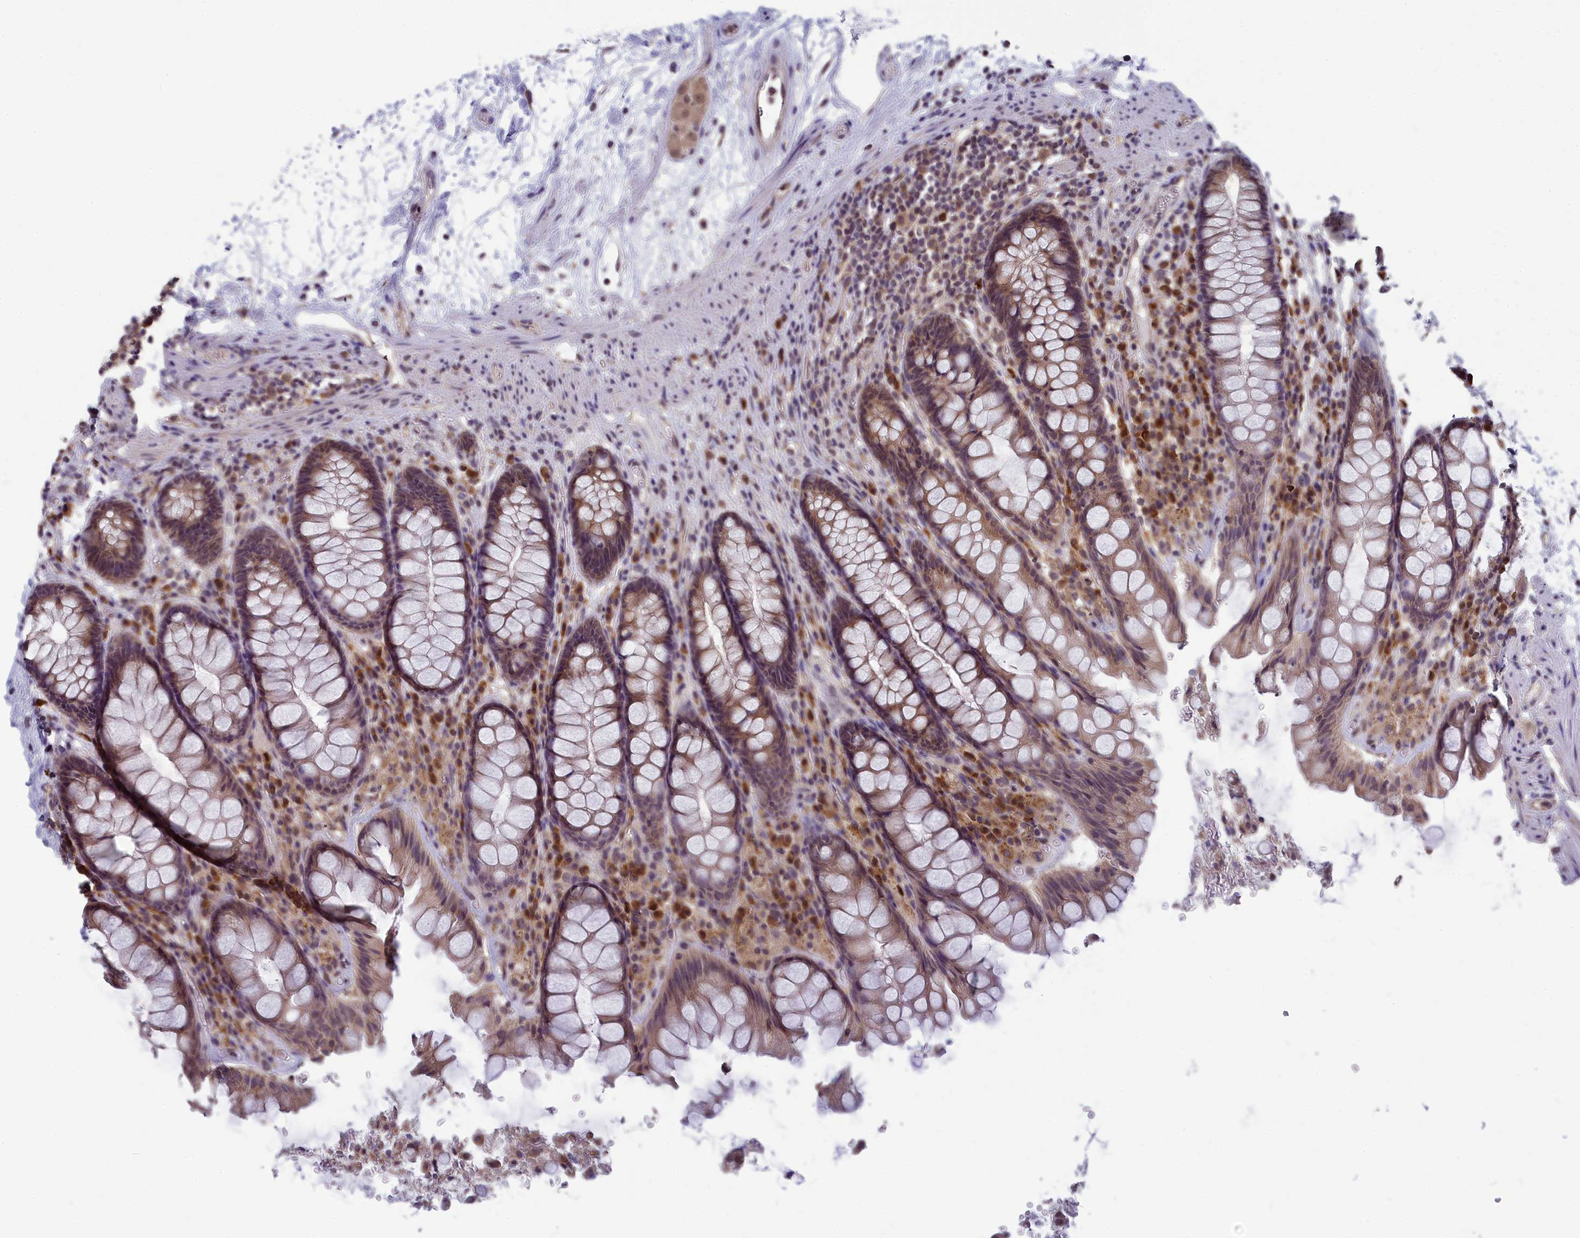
{"staining": {"intensity": "moderate", "quantity": ">75%", "location": "cytoplasmic/membranous"}, "tissue": "rectum", "cell_type": "Glandular cells", "image_type": "normal", "snomed": [{"axis": "morphology", "description": "Normal tissue, NOS"}, {"axis": "topography", "description": "Rectum"}], "caption": "Glandular cells display moderate cytoplasmic/membranous expression in approximately >75% of cells in normal rectum.", "gene": "MRI1", "patient": {"sex": "male", "age": 64}}